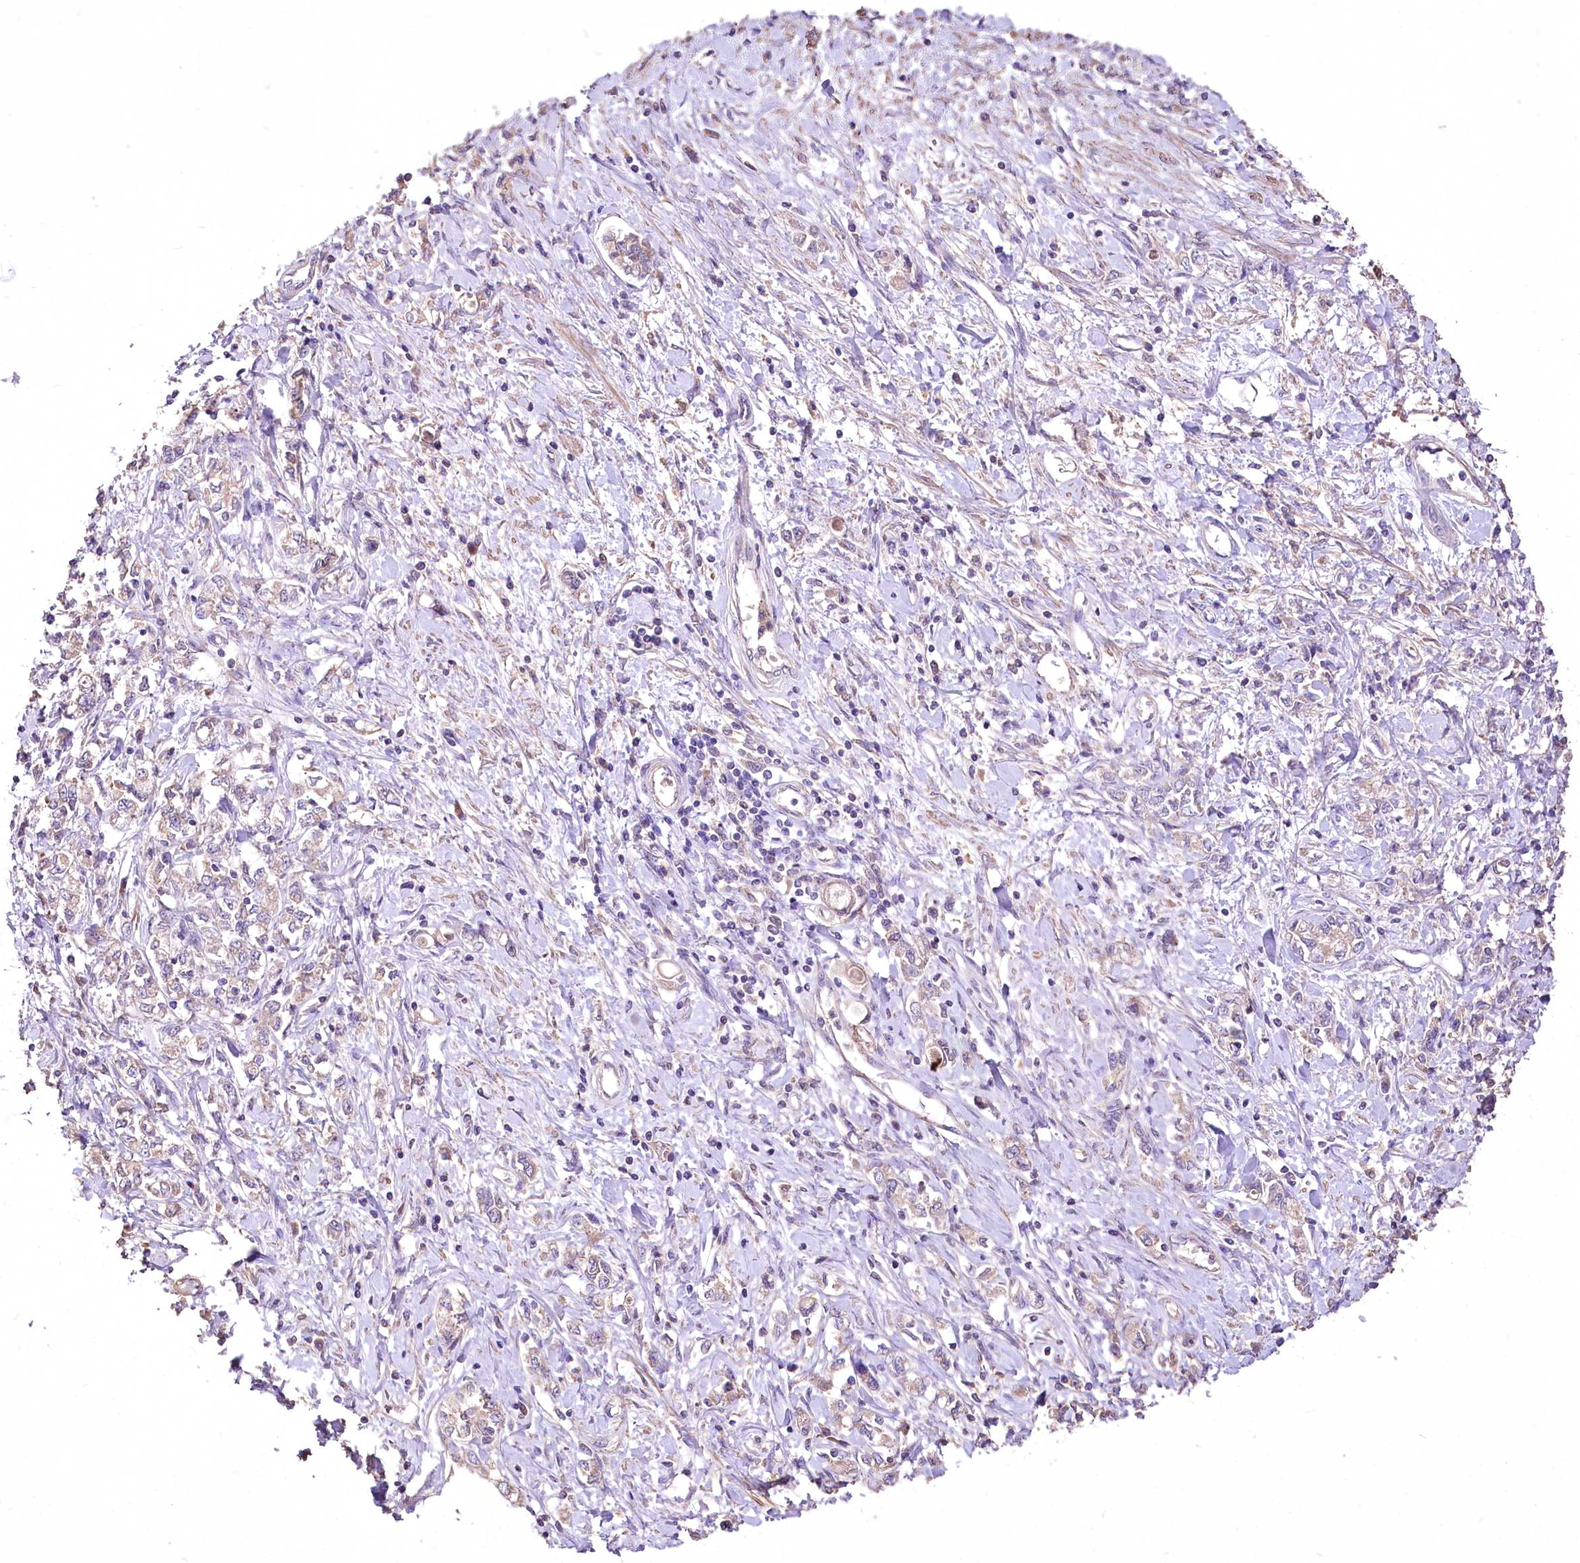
{"staining": {"intensity": "weak", "quantity": "25%-75%", "location": "cytoplasmic/membranous"}, "tissue": "stomach cancer", "cell_type": "Tumor cells", "image_type": "cancer", "snomed": [{"axis": "morphology", "description": "Adenocarcinoma, NOS"}, {"axis": "topography", "description": "Stomach"}], "caption": "High-power microscopy captured an immunohistochemistry histopathology image of stomach adenocarcinoma, revealing weak cytoplasmic/membranous expression in approximately 25%-75% of tumor cells.", "gene": "PCYOX1L", "patient": {"sex": "female", "age": 76}}